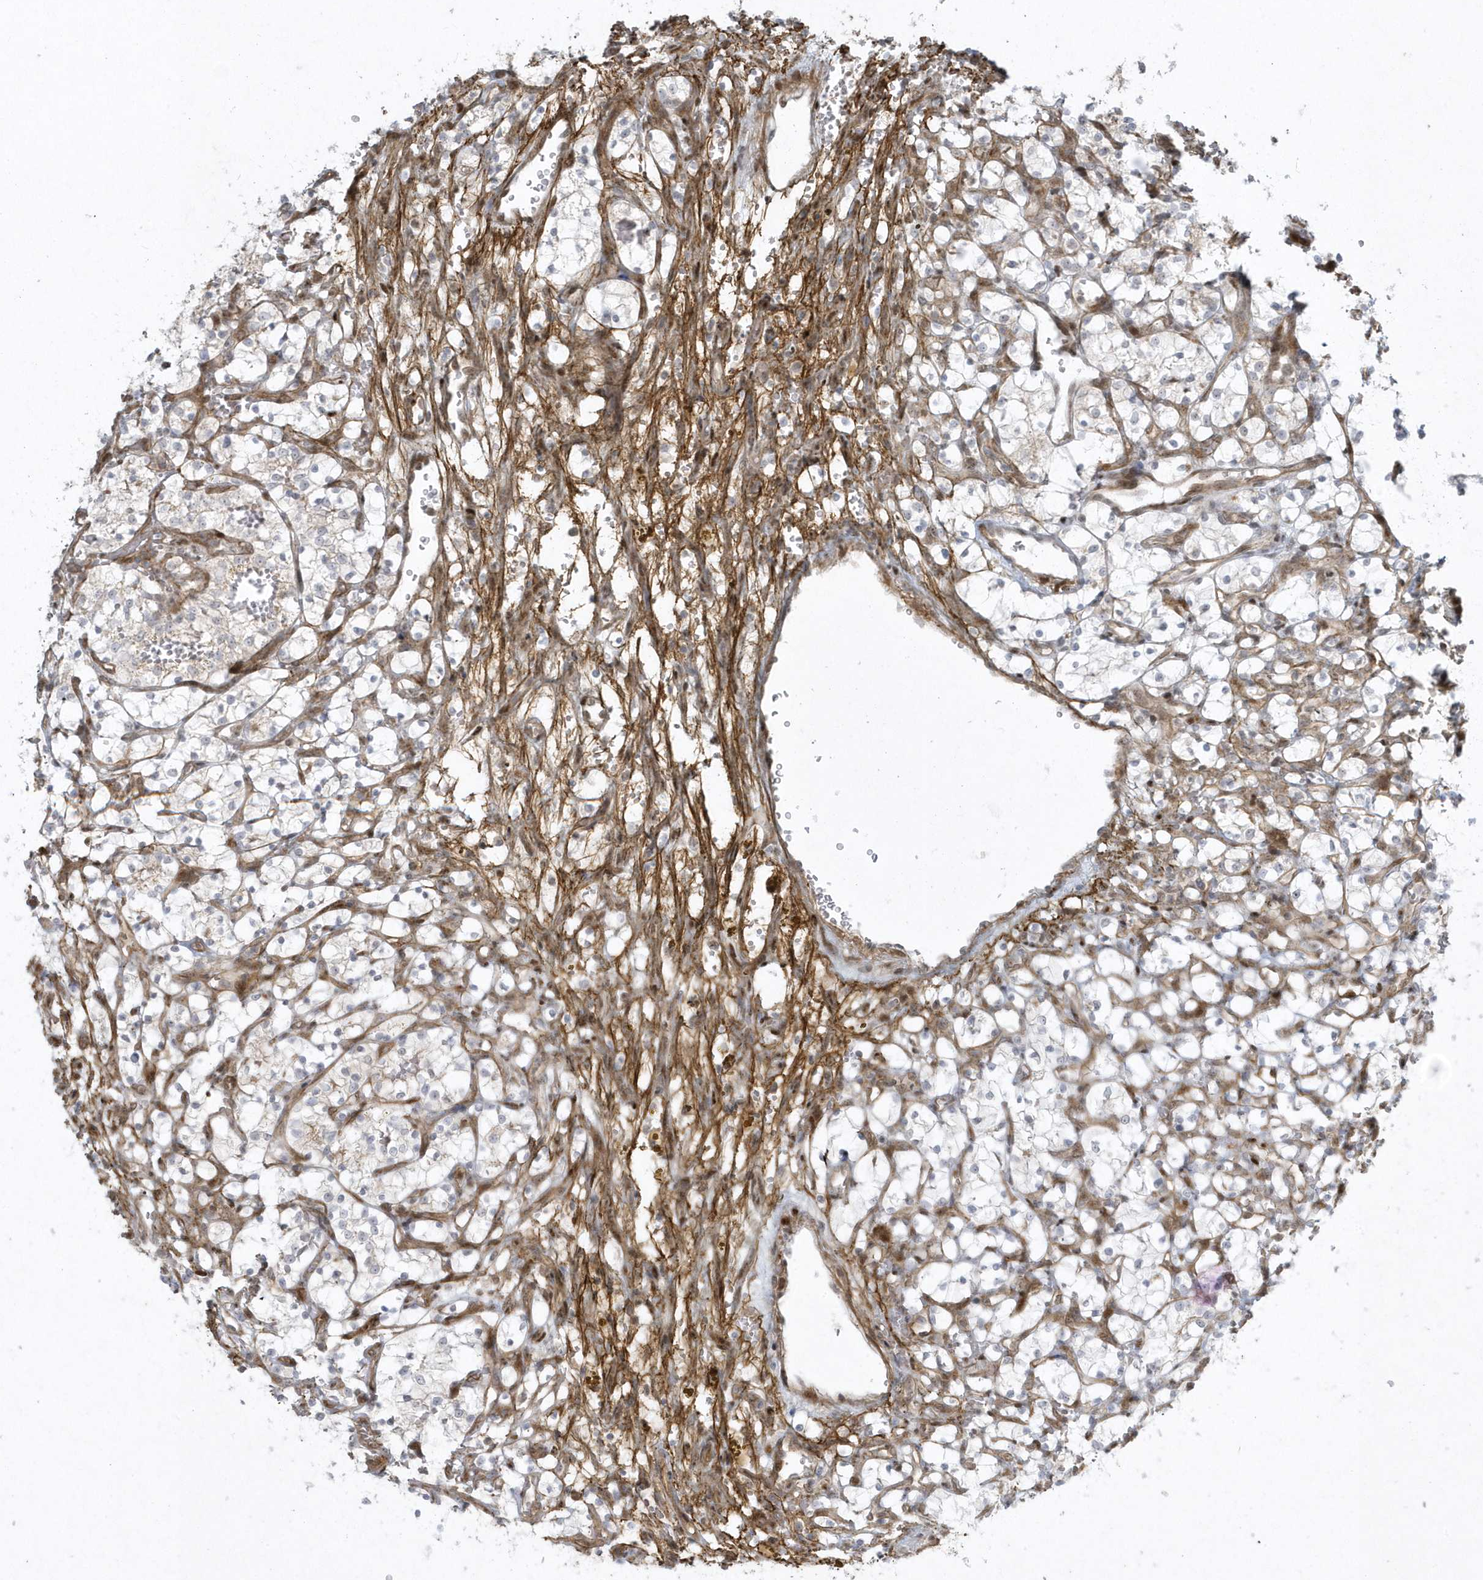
{"staining": {"intensity": "negative", "quantity": "none", "location": "none"}, "tissue": "renal cancer", "cell_type": "Tumor cells", "image_type": "cancer", "snomed": [{"axis": "morphology", "description": "Adenocarcinoma, NOS"}, {"axis": "topography", "description": "Kidney"}], "caption": "Renal cancer (adenocarcinoma) was stained to show a protein in brown. There is no significant expression in tumor cells.", "gene": "MASP2", "patient": {"sex": "female", "age": 69}}